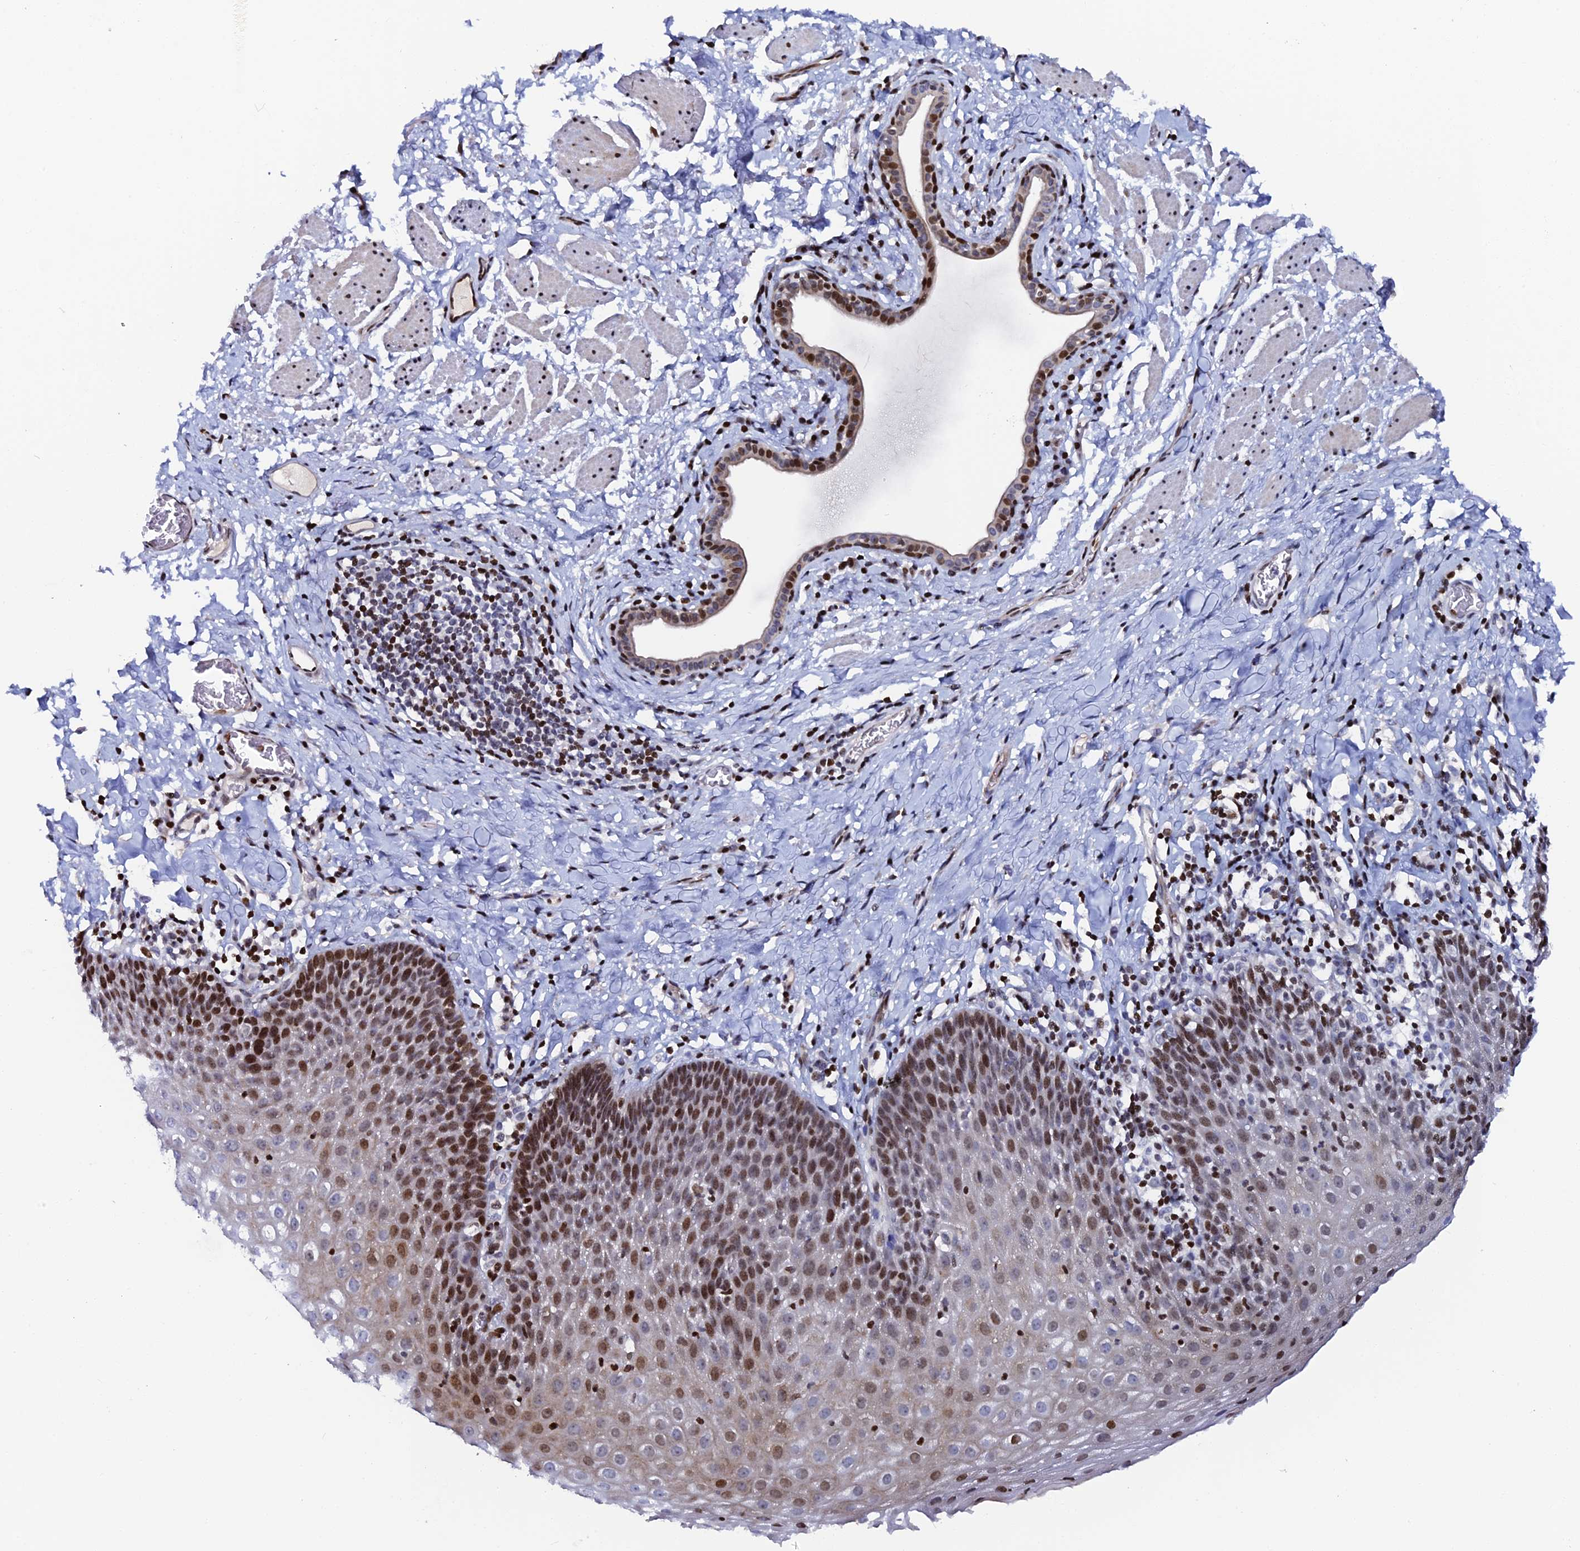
{"staining": {"intensity": "strong", "quantity": "25%-75%", "location": "nuclear"}, "tissue": "esophagus", "cell_type": "Squamous epithelial cells", "image_type": "normal", "snomed": [{"axis": "morphology", "description": "Normal tissue, NOS"}, {"axis": "topography", "description": "Esophagus"}], "caption": "An image showing strong nuclear staining in about 25%-75% of squamous epithelial cells in normal esophagus, as visualized by brown immunohistochemical staining.", "gene": "MYNN", "patient": {"sex": "female", "age": 61}}